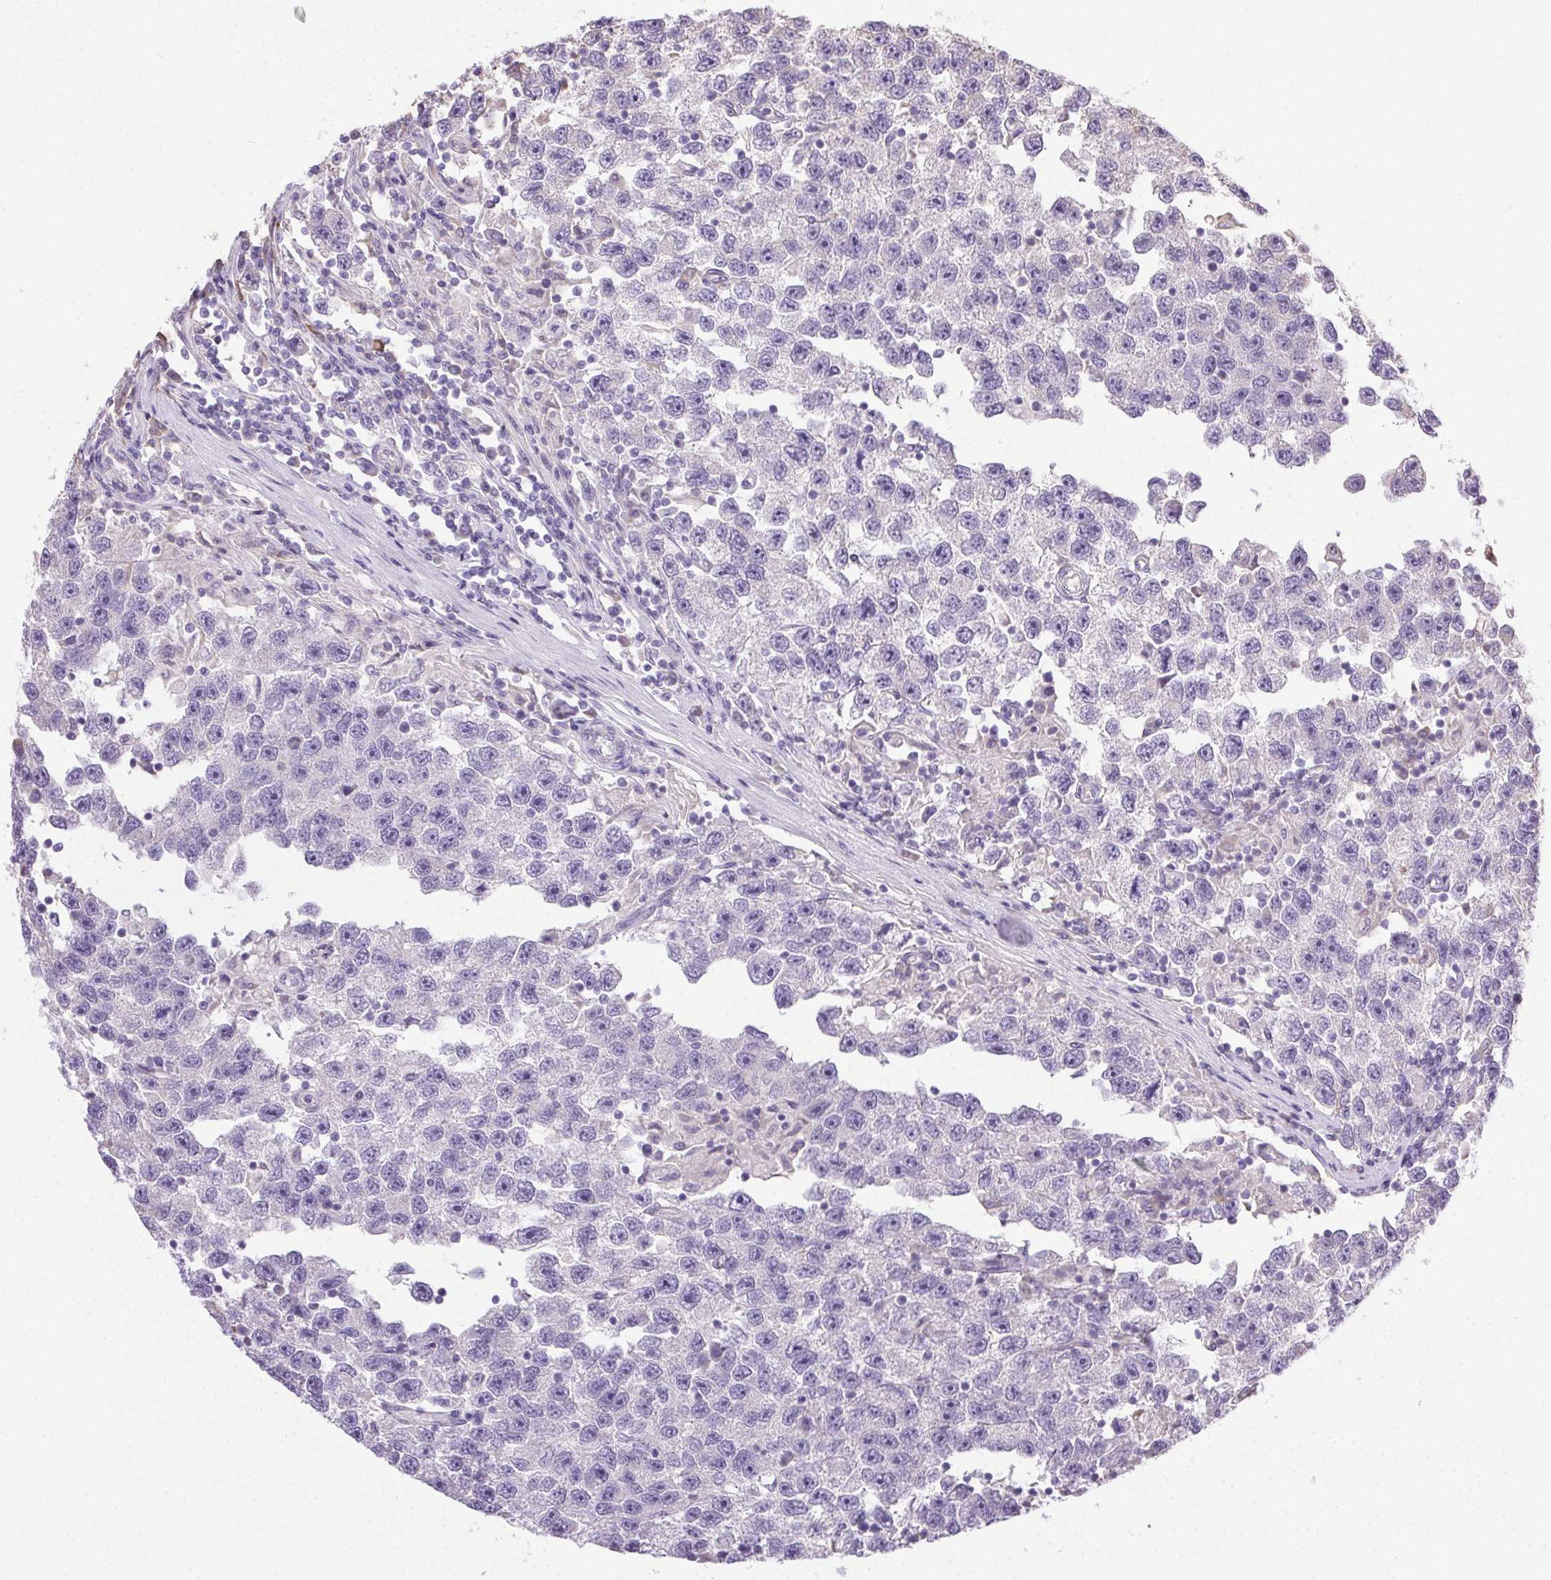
{"staining": {"intensity": "negative", "quantity": "none", "location": "none"}, "tissue": "testis cancer", "cell_type": "Tumor cells", "image_type": "cancer", "snomed": [{"axis": "morphology", "description": "Seminoma, NOS"}, {"axis": "topography", "description": "Testis"}], "caption": "A micrograph of human testis seminoma is negative for staining in tumor cells. The staining is performed using DAB brown chromogen with nuclei counter-stained in using hematoxylin.", "gene": "SNX31", "patient": {"sex": "male", "age": 26}}